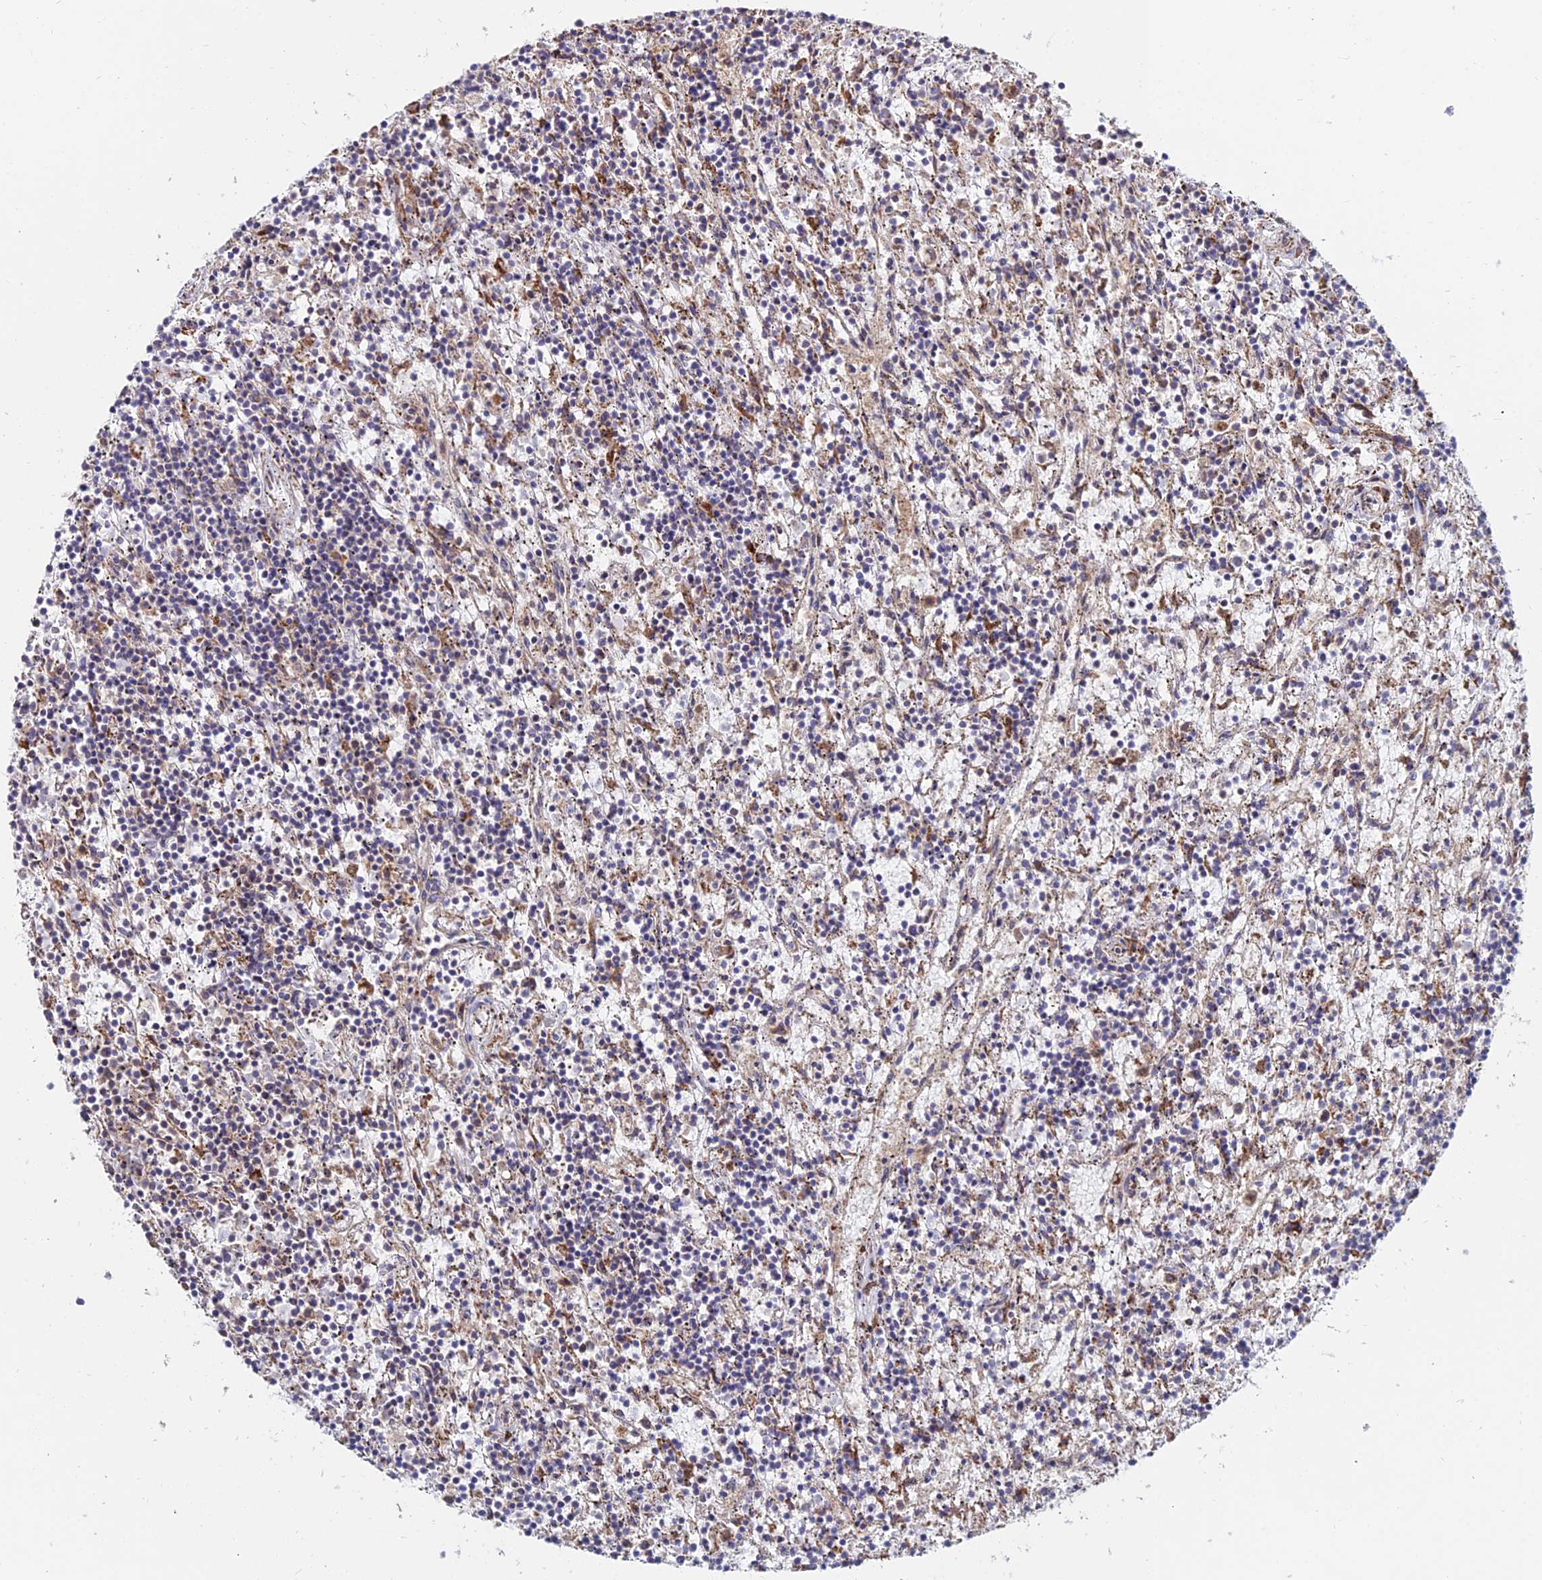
{"staining": {"intensity": "negative", "quantity": "none", "location": "none"}, "tissue": "lymphoma", "cell_type": "Tumor cells", "image_type": "cancer", "snomed": [{"axis": "morphology", "description": "Malignant lymphoma, non-Hodgkin's type, Low grade"}, {"axis": "topography", "description": "Spleen"}], "caption": "This is an immunohistochemistry photomicrograph of human malignant lymphoma, non-Hodgkin's type (low-grade). There is no positivity in tumor cells.", "gene": "EIF3K", "patient": {"sex": "male", "age": 76}}